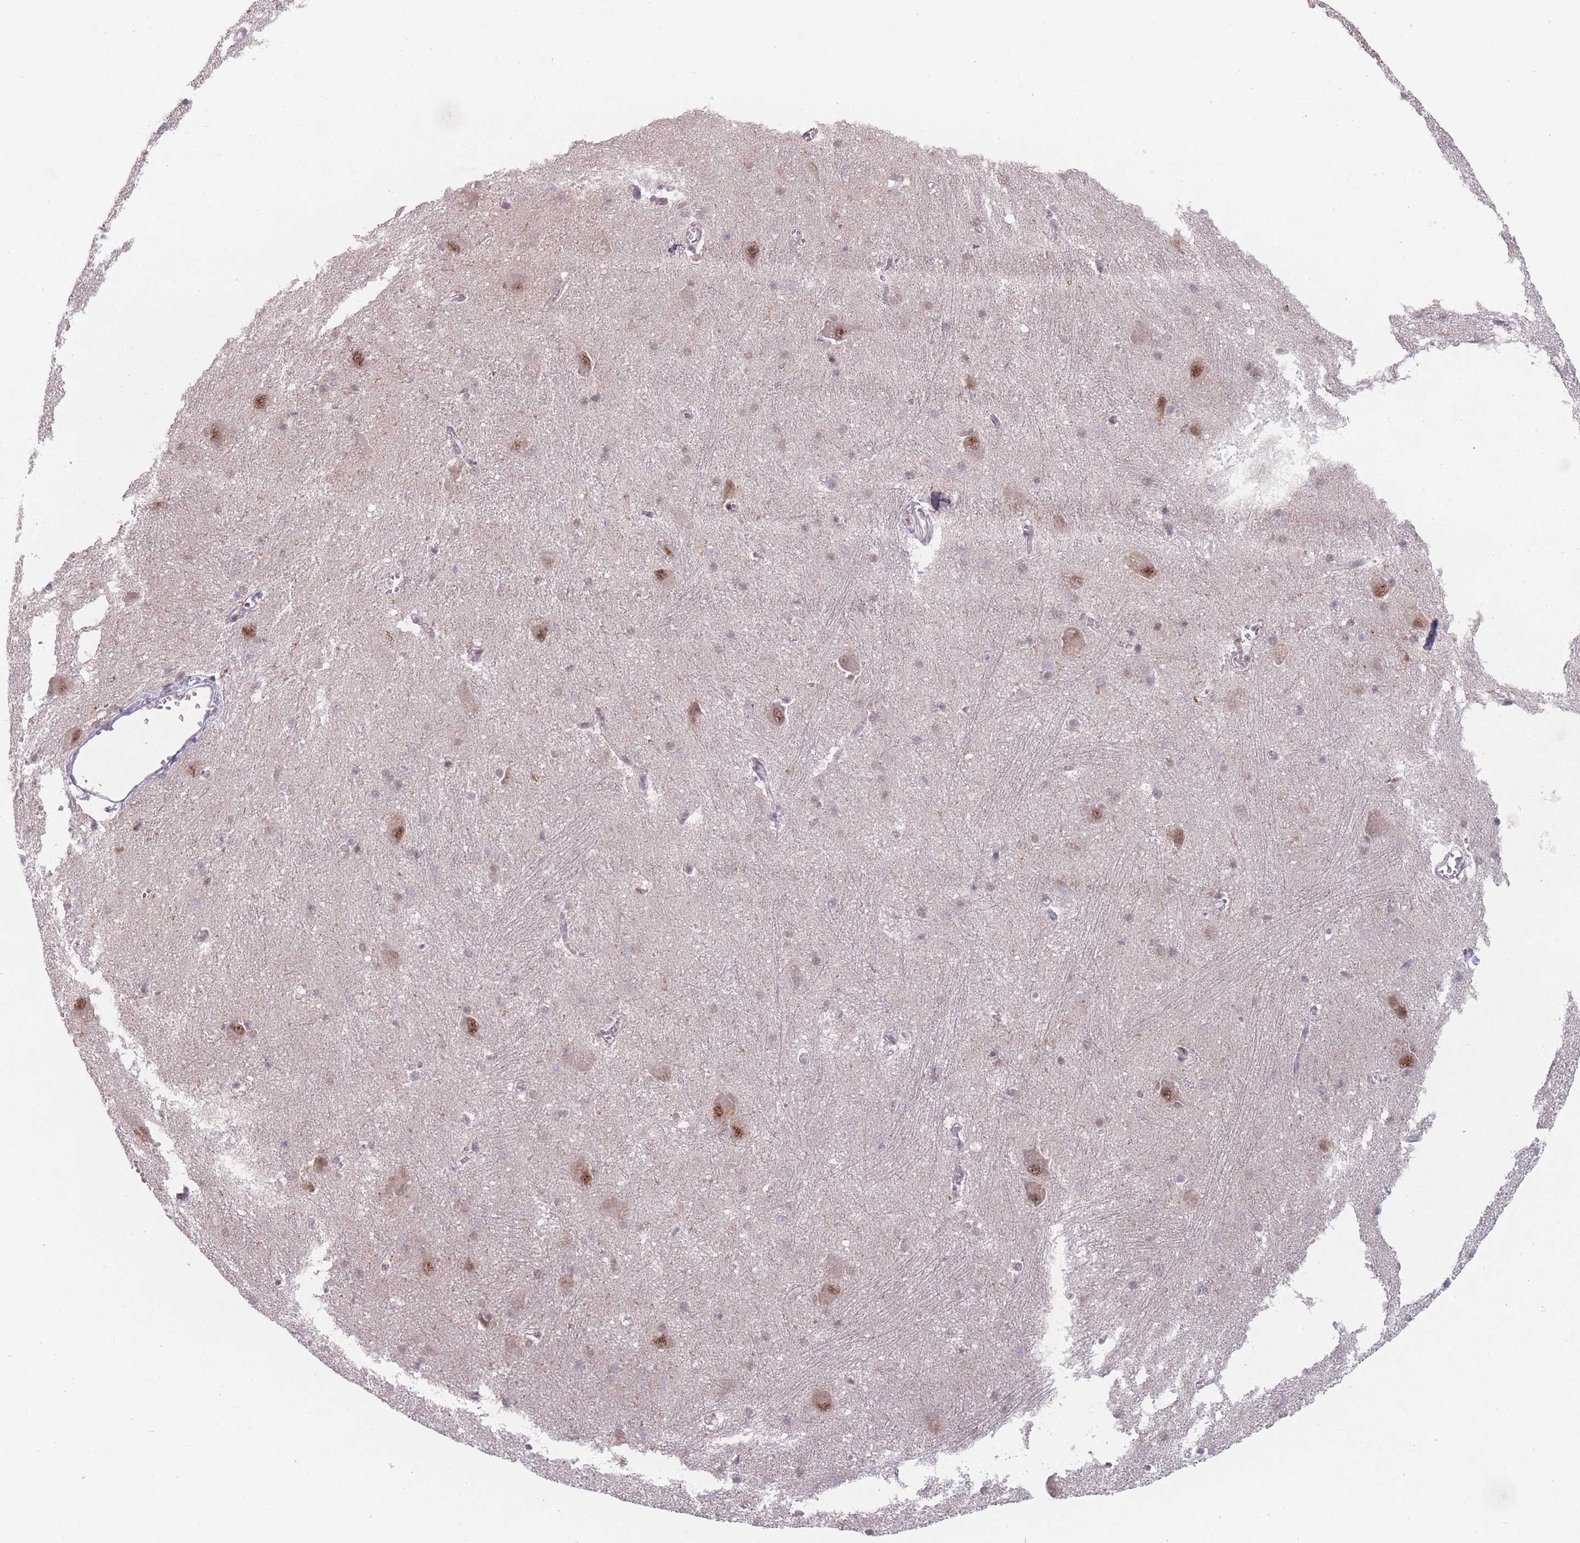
{"staining": {"intensity": "weak", "quantity": "<25%", "location": "nuclear"}, "tissue": "caudate", "cell_type": "Glial cells", "image_type": "normal", "snomed": [{"axis": "morphology", "description": "Normal tissue, NOS"}, {"axis": "topography", "description": "Lateral ventricle wall"}], "caption": "High magnification brightfield microscopy of normal caudate stained with DAB (brown) and counterstained with hematoxylin (blue): glial cells show no significant staining.", "gene": "ZC3H14", "patient": {"sex": "male", "age": 37}}